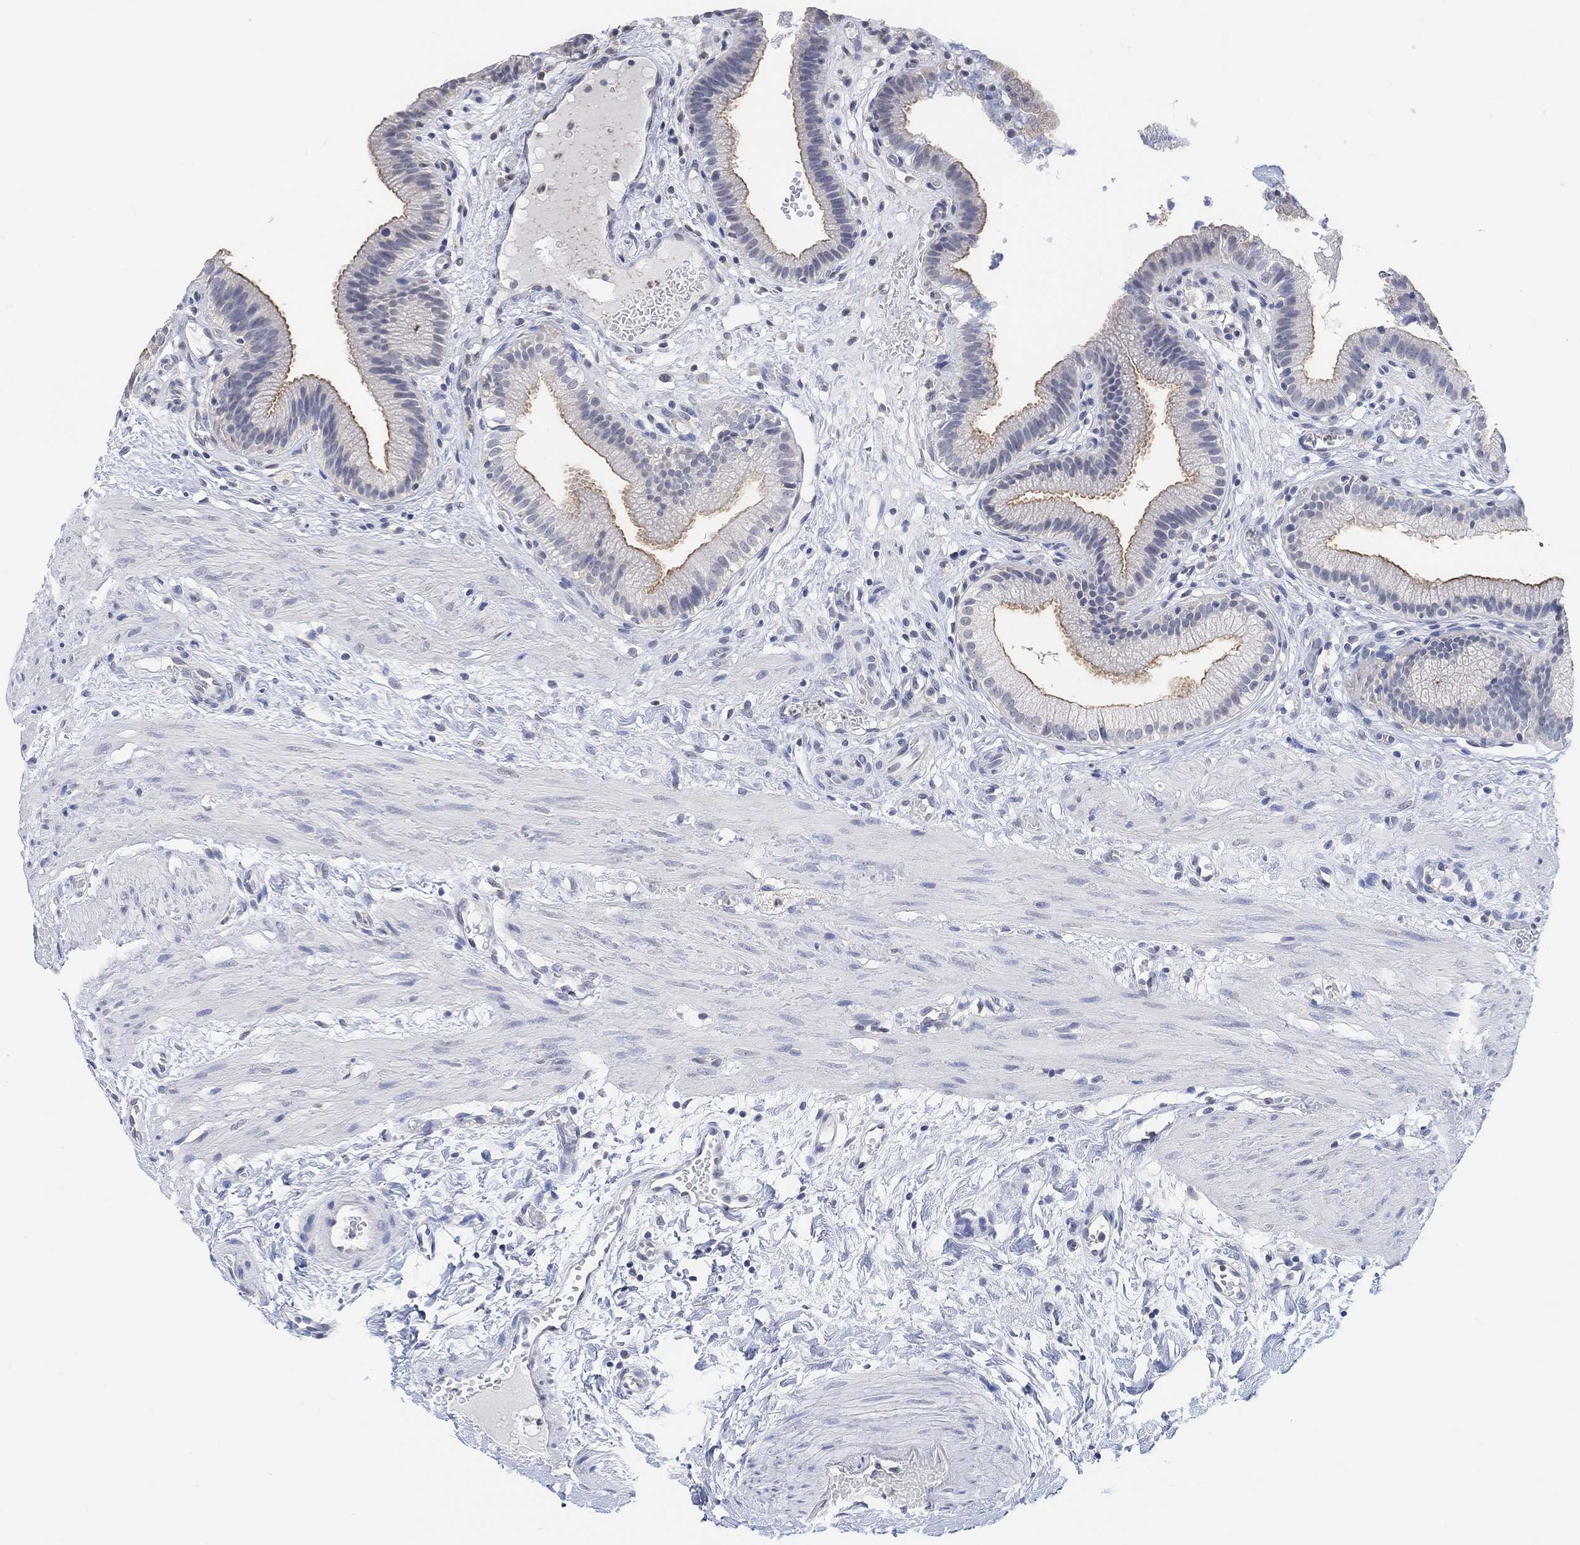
{"staining": {"intensity": "moderate", "quantity": "<25%", "location": "cytoplasmic/membranous"}, "tissue": "gallbladder", "cell_type": "Glandular cells", "image_type": "normal", "snomed": [{"axis": "morphology", "description": "Normal tissue, NOS"}, {"axis": "topography", "description": "Gallbladder"}], "caption": "Glandular cells exhibit moderate cytoplasmic/membranous staining in about <25% of cells in benign gallbladder.", "gene": "MUC1", "patient": {"sex": "female", "age": 24}}